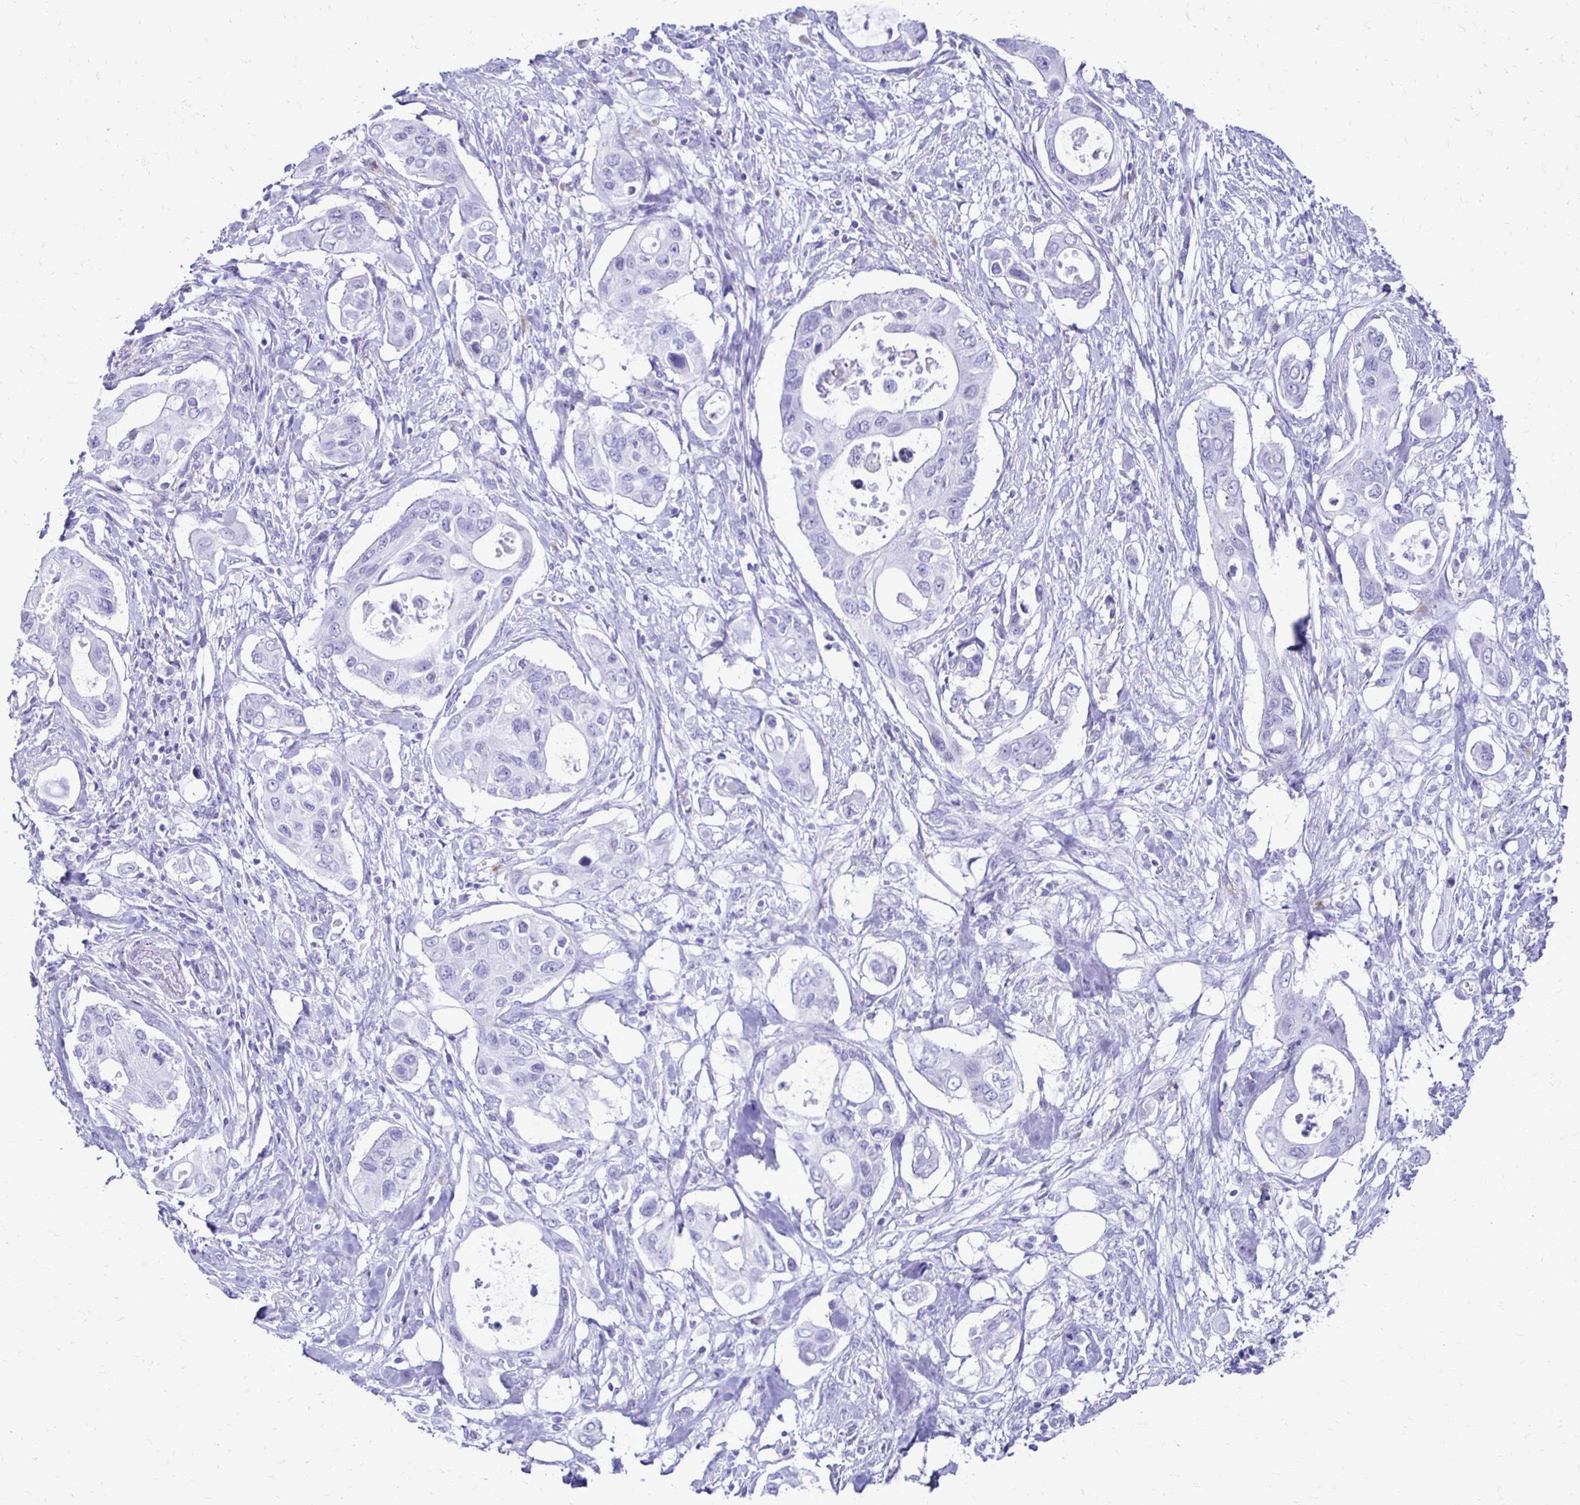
{"staining": {"intensity": "negative", "quantity": "none", "location": "none"}, "tissue": "pancreatic cancer", "cell_type": "Tumor cells", "image_type": "cancer", "snomed": [{"axis": "morphology", "description": "Adenocarcinoma, NOS"}, {"axis": "topography", "description": "Pancreas"}], "caption": "A histopathology image of human pancreatic cancer is negative for staining in tumor cells.", "gene": "CST5", "patient": {"sex": "female", "age": 63}}